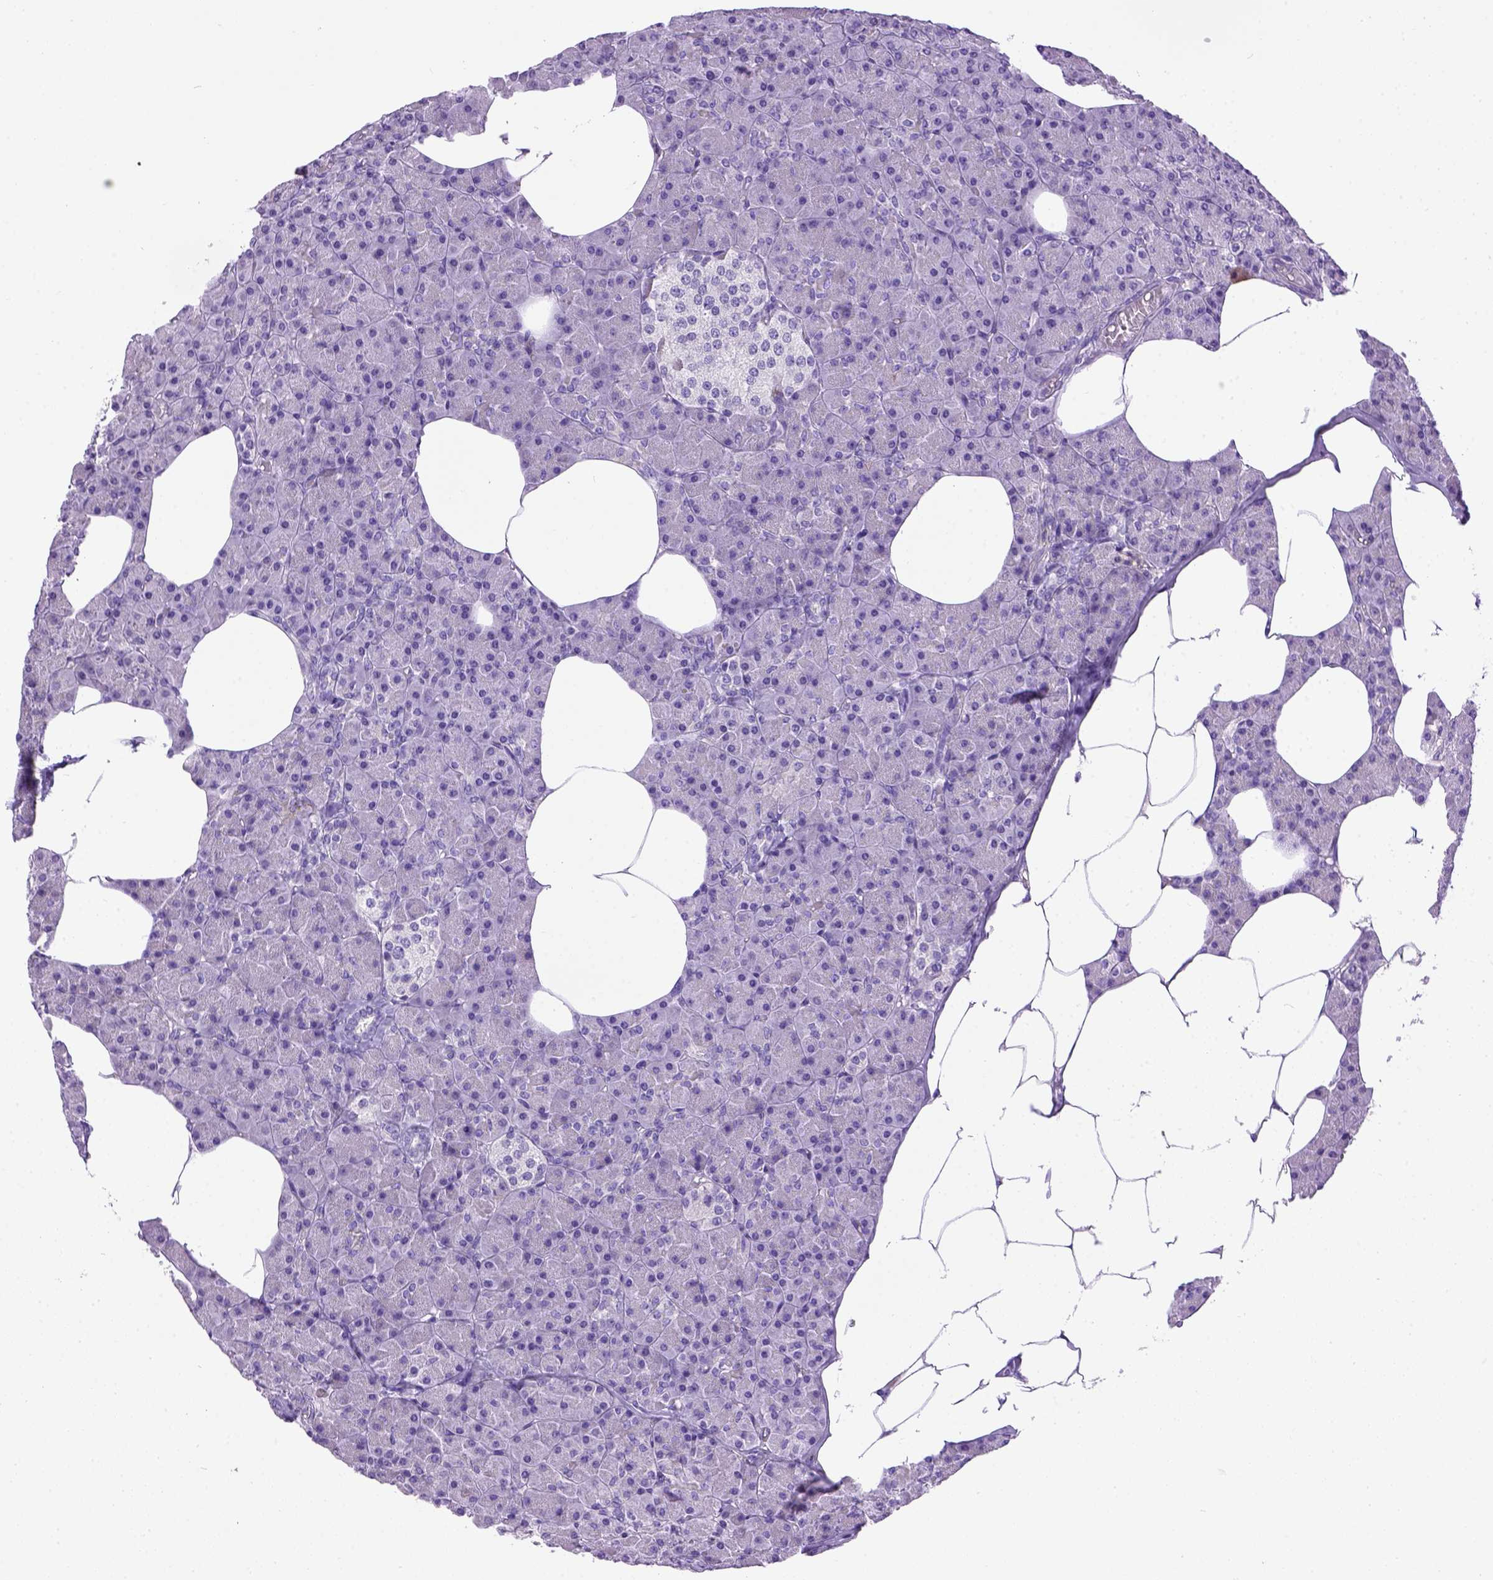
{"staining": {"intensity": "negative", "quantity": "none", "location": "none"}, "tissue": "pancreas", "cell_type": "Exocrine glandular cells", "image_type": "normal", "snomed": [{"axis": "morphology", "description": "Normal tissue, NOS"}, {"axis": "topography", "description": "Pancreas"}], "caption": "IHC of benign human pancreas displays no positivity in exocrine glandular cells. (Stains: DAB immunohistochemistry (IHC) with hematoxylin counter stain, Microscopy: brightfield microscopy at high magnification).", "gene": "ITGAX", "patient": {"sex": "female", "age": 45}}